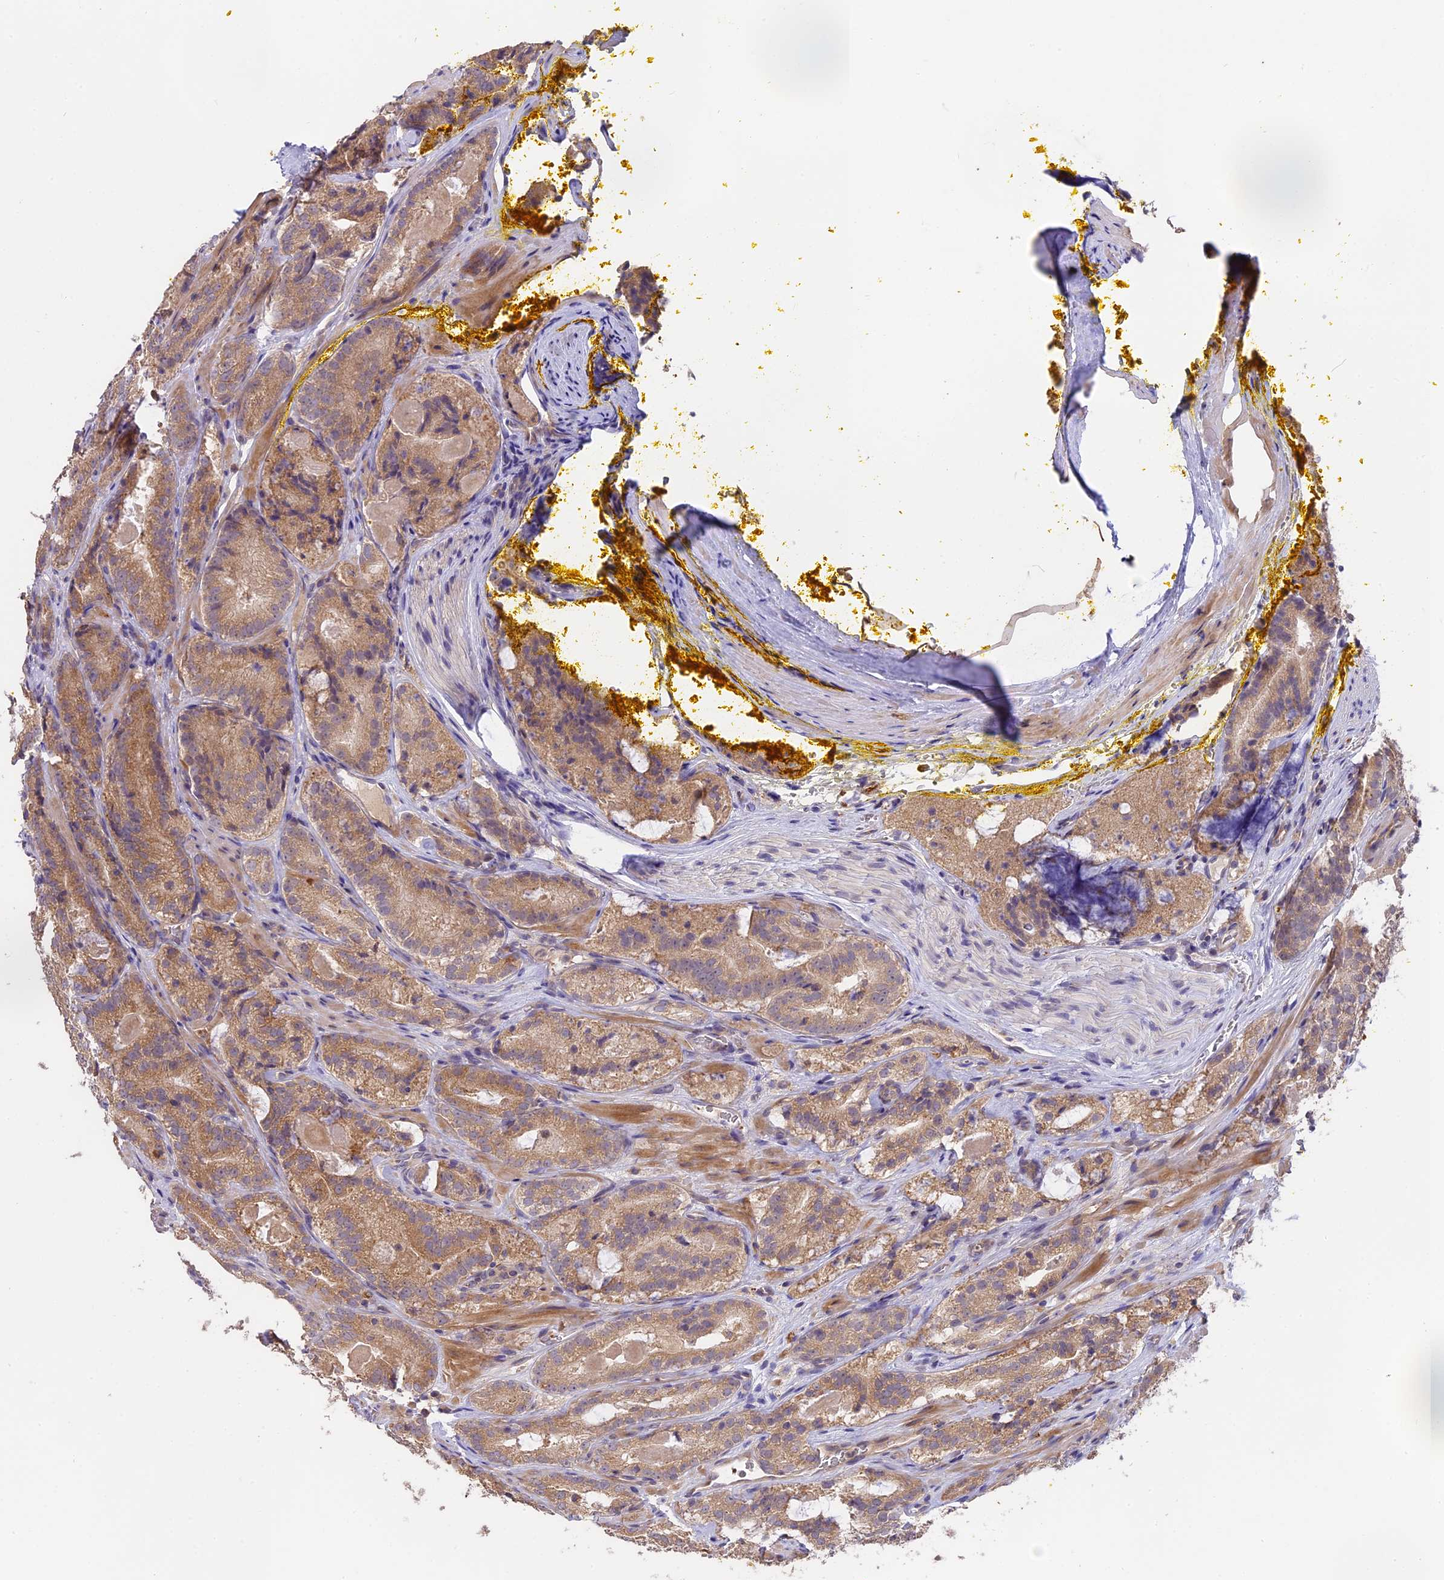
{"staining": {"intensity": "moderate", "quantity": ">75%", "location": "cytoplasmic/membranous"}, "tissue": "prostate cancer", "cell_type": "Tumor cells", "image_type": "cancer", "snomed": [{"axis": "morphology", "description": "Adenocarcinoma, High grade"}, {"axis": "topography", "description": "Prostate"}], "caption": "Tumor cells demonstrate medium levels of moderate cytoplasmic/membranous staining in about >75% of cells in human prostate cancer.", "gene": "MEMO1", "patient": {"sex": "male", "age": 57}}